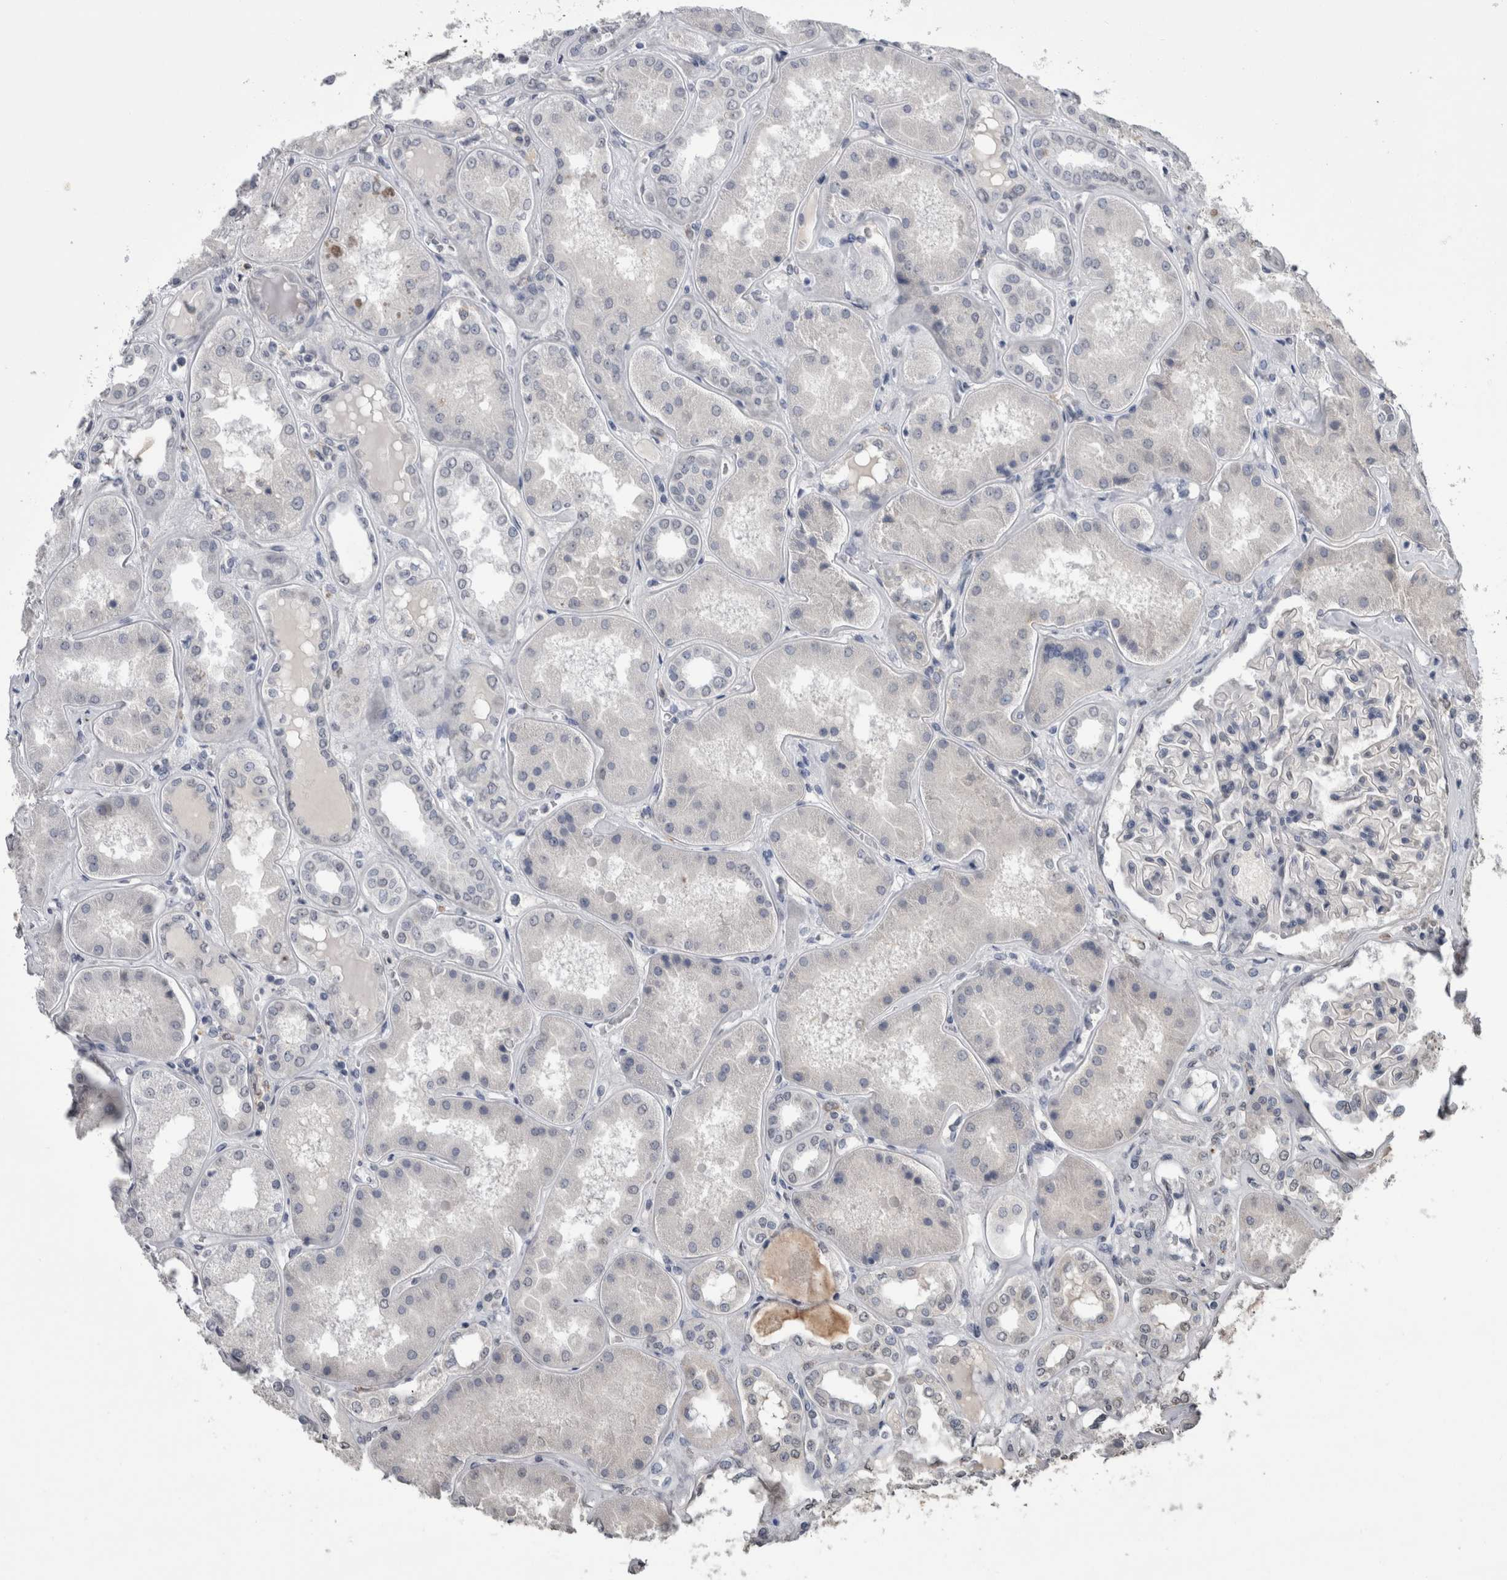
{"staining": {"intensity": "negative", "quantity": "none", "location": "none"}, "tissue": "kidney", "cell_type": "Cells in glomeruli", "image_type": "normal", "snomed": [{"axis": "morphology", "description": "Normal tissue, NOS"}, {"axis": "topography", "description": "Kidney"}], "caption": "This is a histopathology image of immunohistochemistry (IHC) staining of benign kidney, which shows no expression in cells in glomeruli.", "gene": "PAX5", "patient": {"sex": "female", "age": 56}}